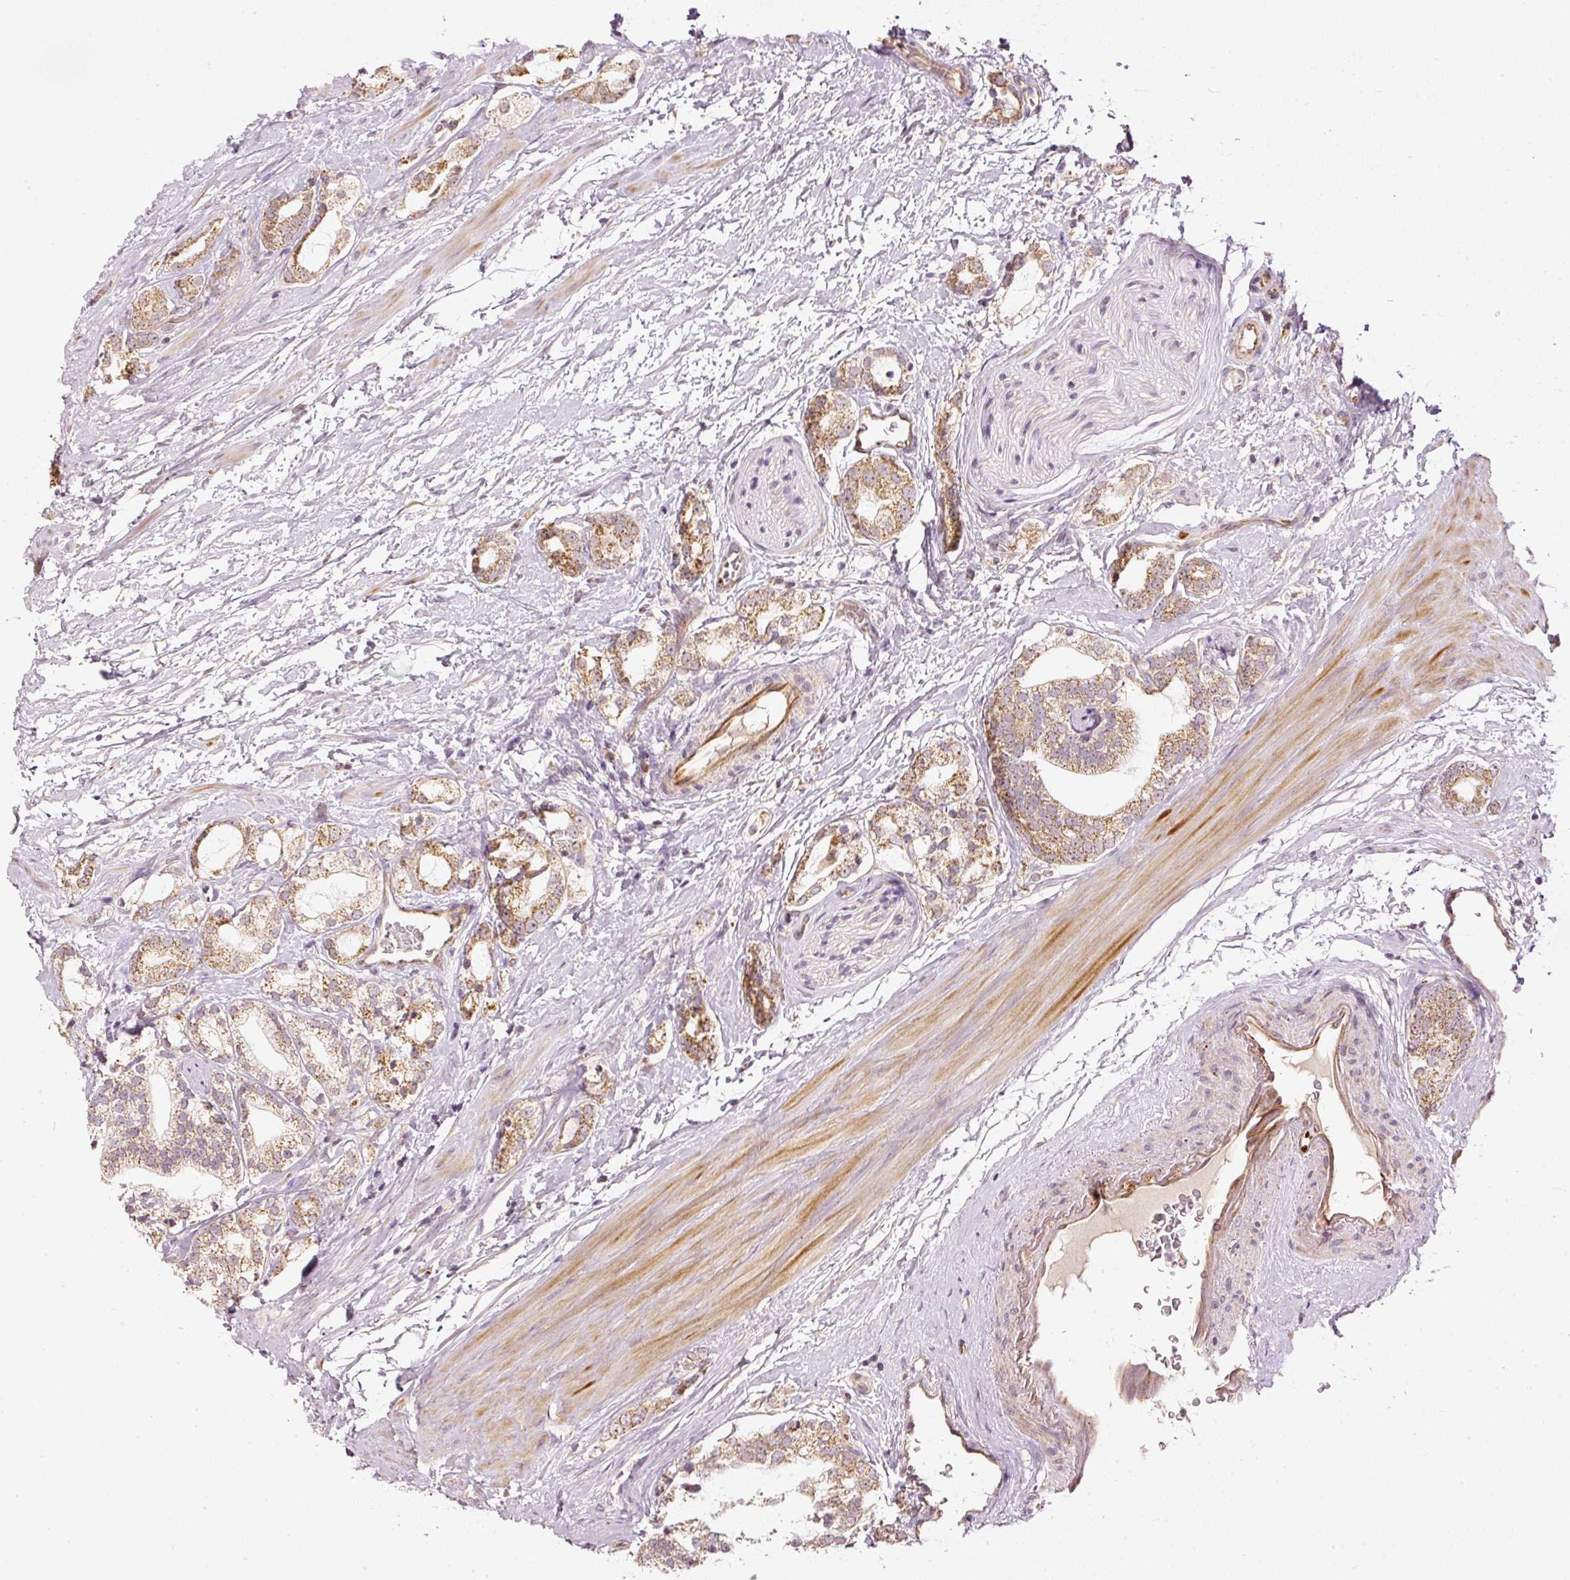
{"staining": {"intensity": "moderate", "quantity": ">75%", "location": "cytoplasmic/membranous"}, "tissue": "prostate cancer", "cell_type": "Tumor cells", "image_type": "cancer", "snomed": [{"axis": "morphology", "description": "Adenocarcinoma, High grade"}, {"axis": "topography", "description": "Prostate"}], "caption": "IHC image of neoplastic tissue: human prostate cancer stained using immunohistochemistry (IHC) shows medium levels of moderate protein expression localized specifically in the cytoplasmic/membranous of tumor cells, appearing as a cytoplasmic/membranous brown color.", "gene": "CDC20B", "patient": {"sex": "male", "age": 64}}